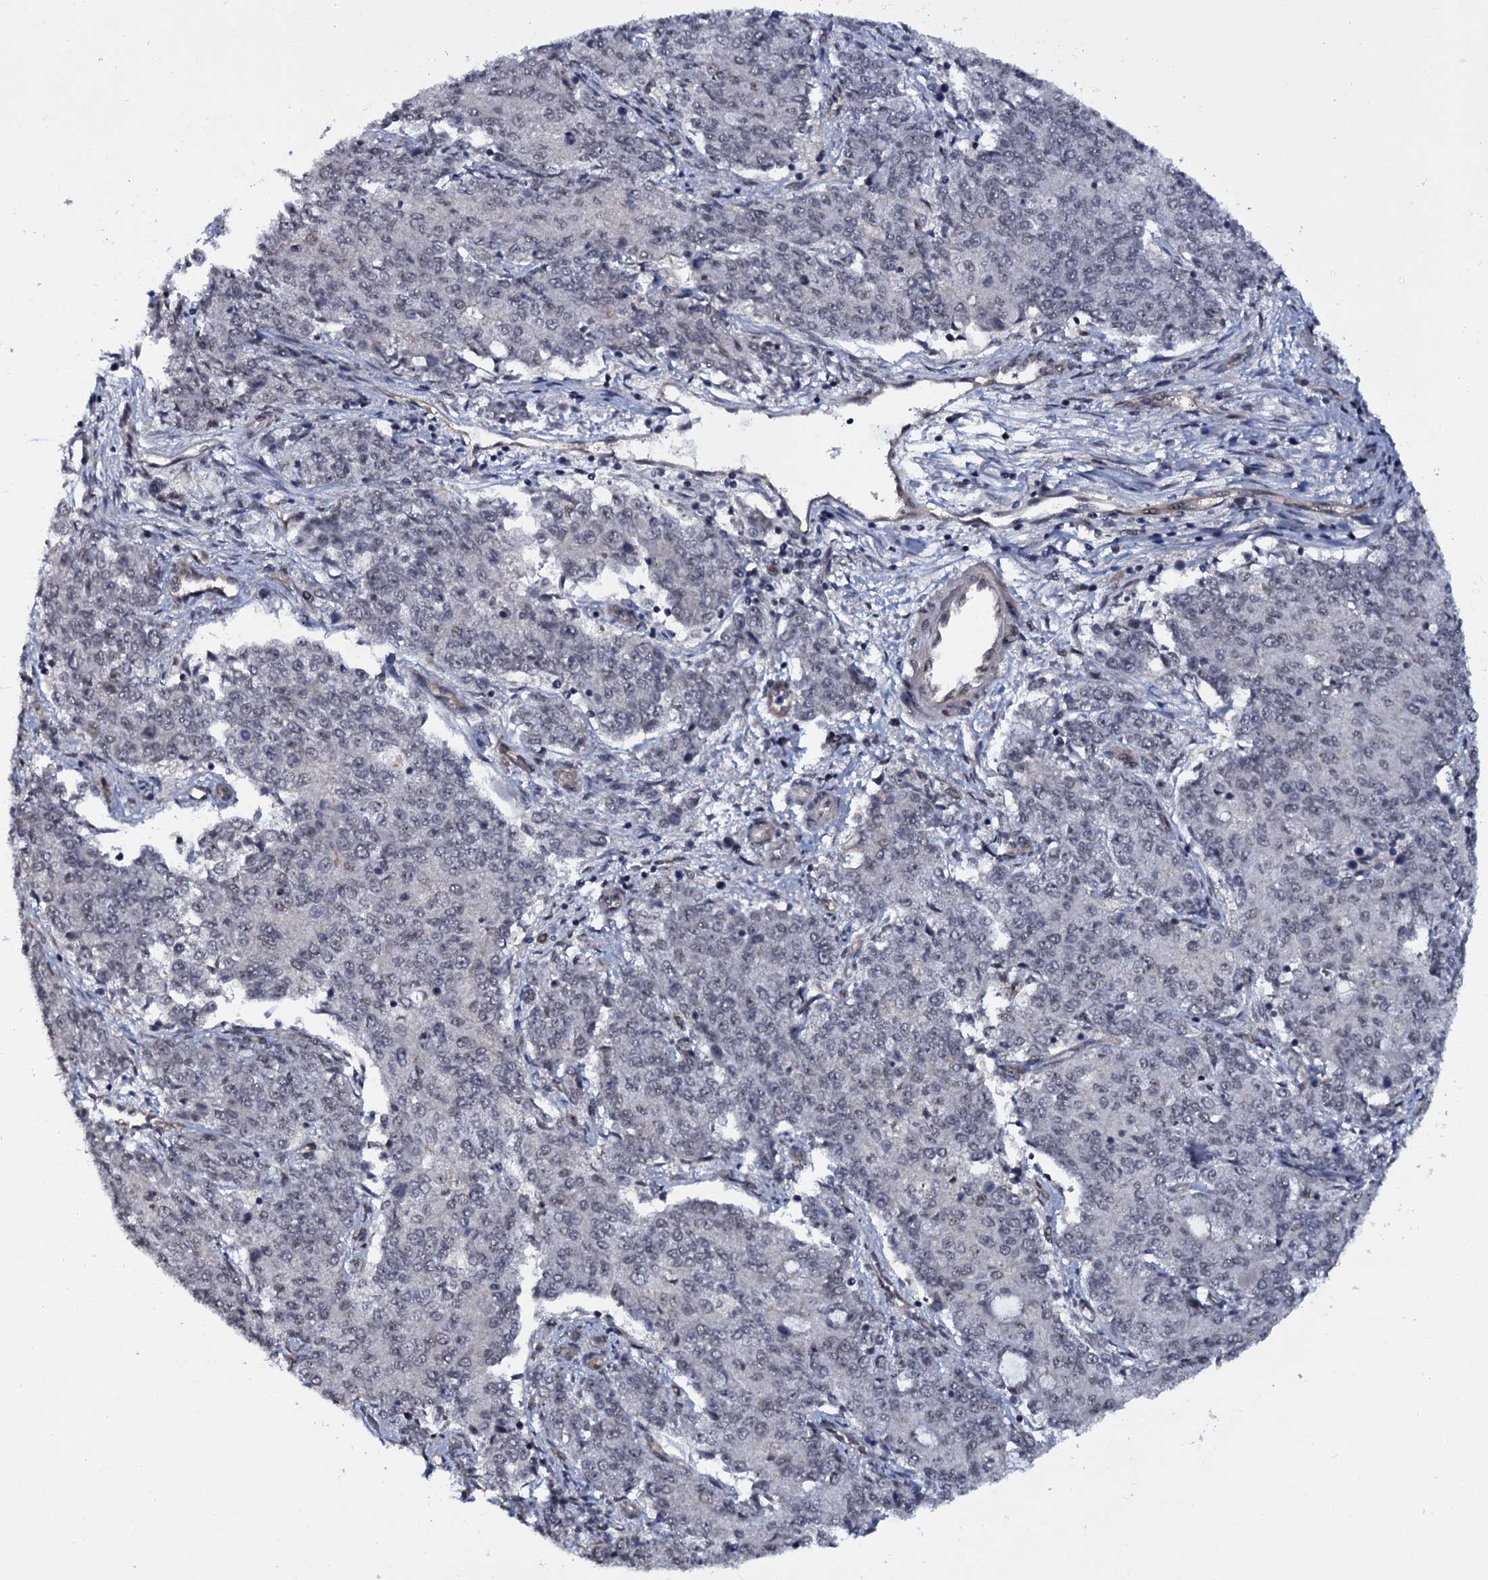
{"staining": {"intensity": "weak", "quantity": "<25%", "location": "nuclear"}, "tissue": "endometrial cancer", "cell_type": "Tumor cells", "image_type": "cancer", "snomed": [{"axis": "morphology", "description": "Adenocarcinoma, NOS"}, {"axis": "topography", "description": "Endometrium"}], "caption": "Tumor cells are negative for protein expression in human adenocarcinoma (endometrial).", "gene": "SH2D4B", "patient": {"sex": "female", "age": 50}}